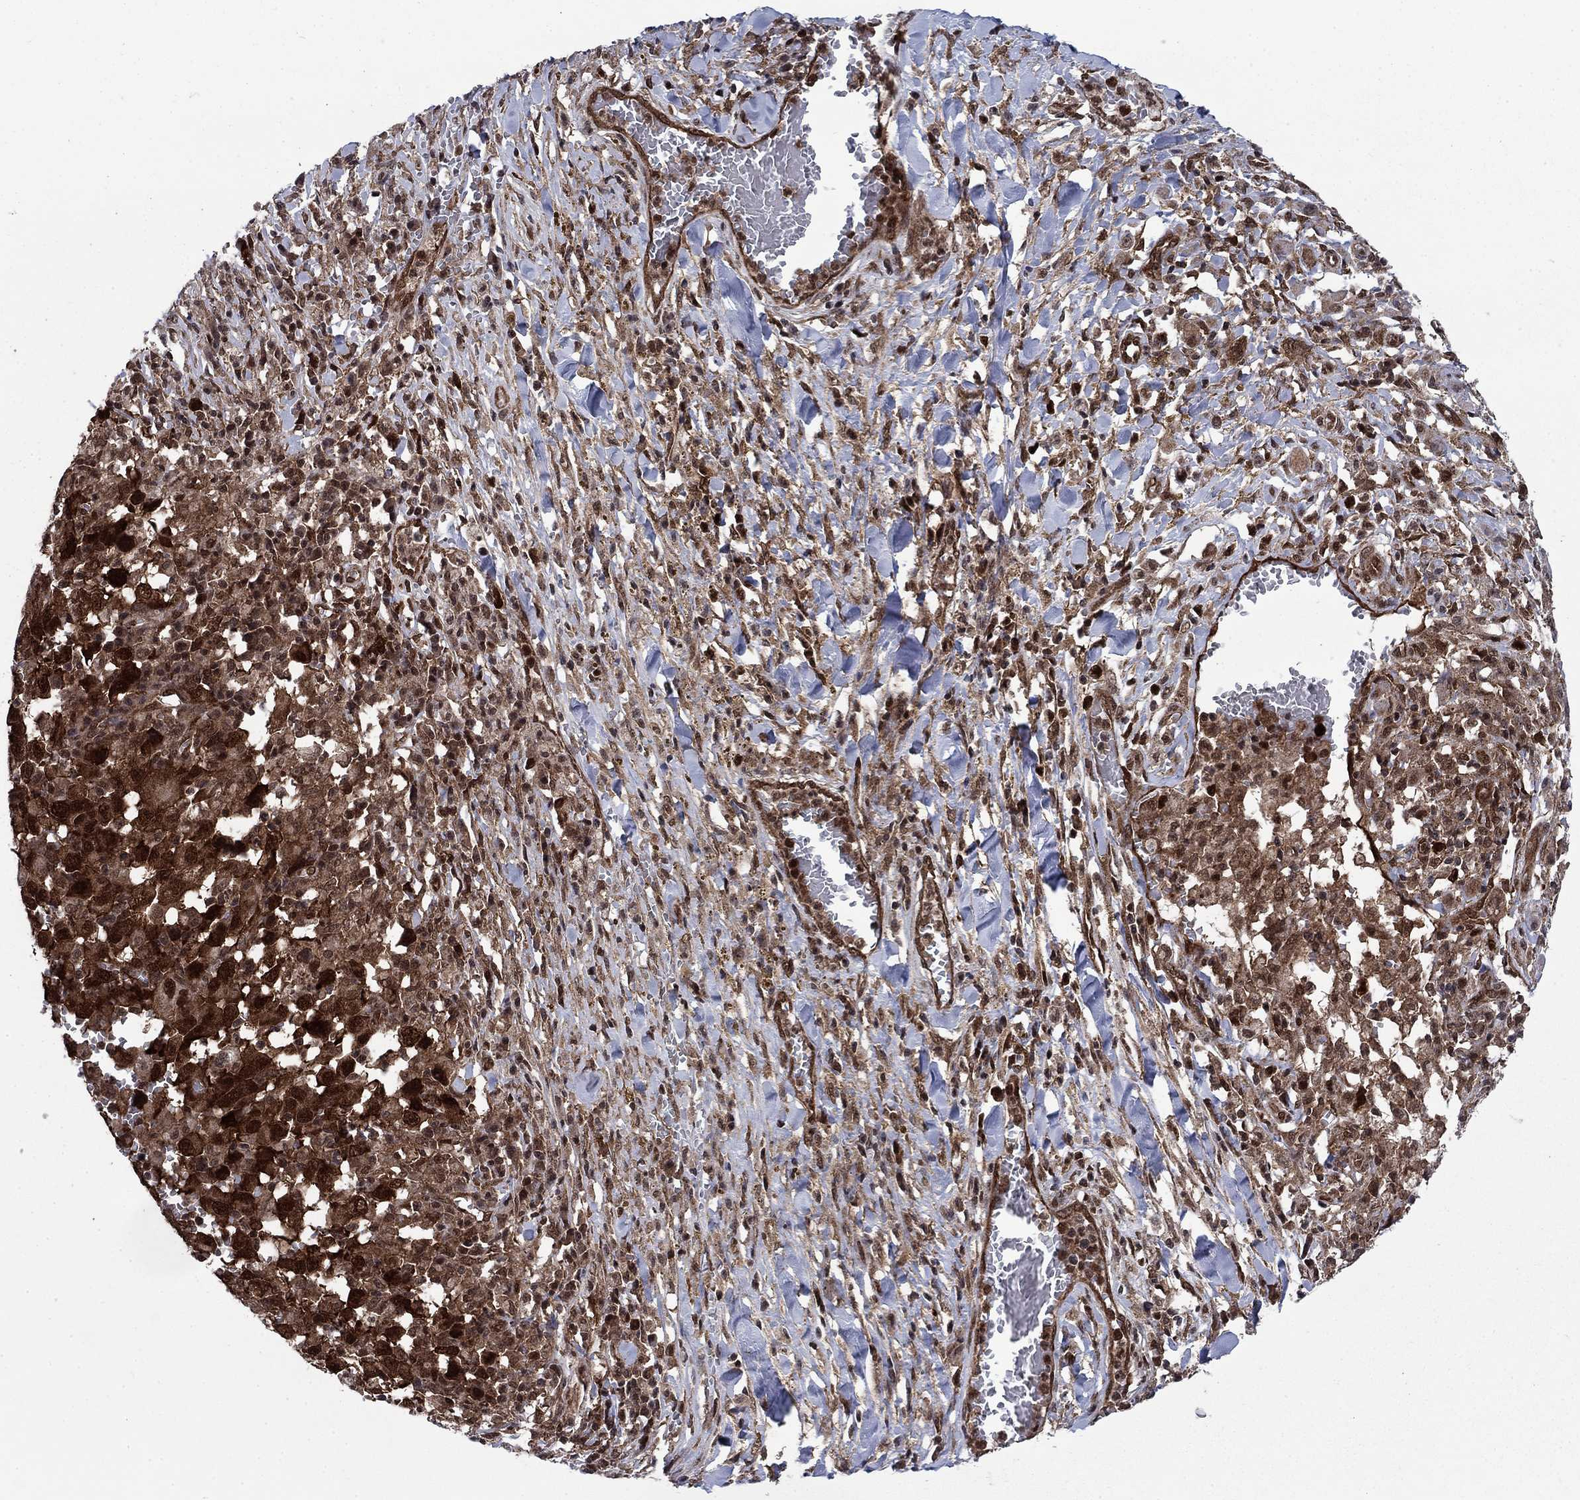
{"staining": {"intensity": "strong", "quantity": "25%-75%", "location": "cytoplasmic/membranous,nuclear"}, "tissue": "melanoma", "cell_type": "Tumor cells", "image_type": "cancer", "snomed": [{"axis": "morphology", "description": "Malignant melanoma, NOS"}, {"axis": "topography", "description": "Skin"}], "caption": "The immunohistochemical stain highlights strong cytoplasmic/membranous and nuclear expression in tumor cells of malignant melanoma tissue. (DAB IHC with brightfield microscopy, high magnification).", "gene": "DNAJA1", "patient": {"sex": "female", "age": 91}}